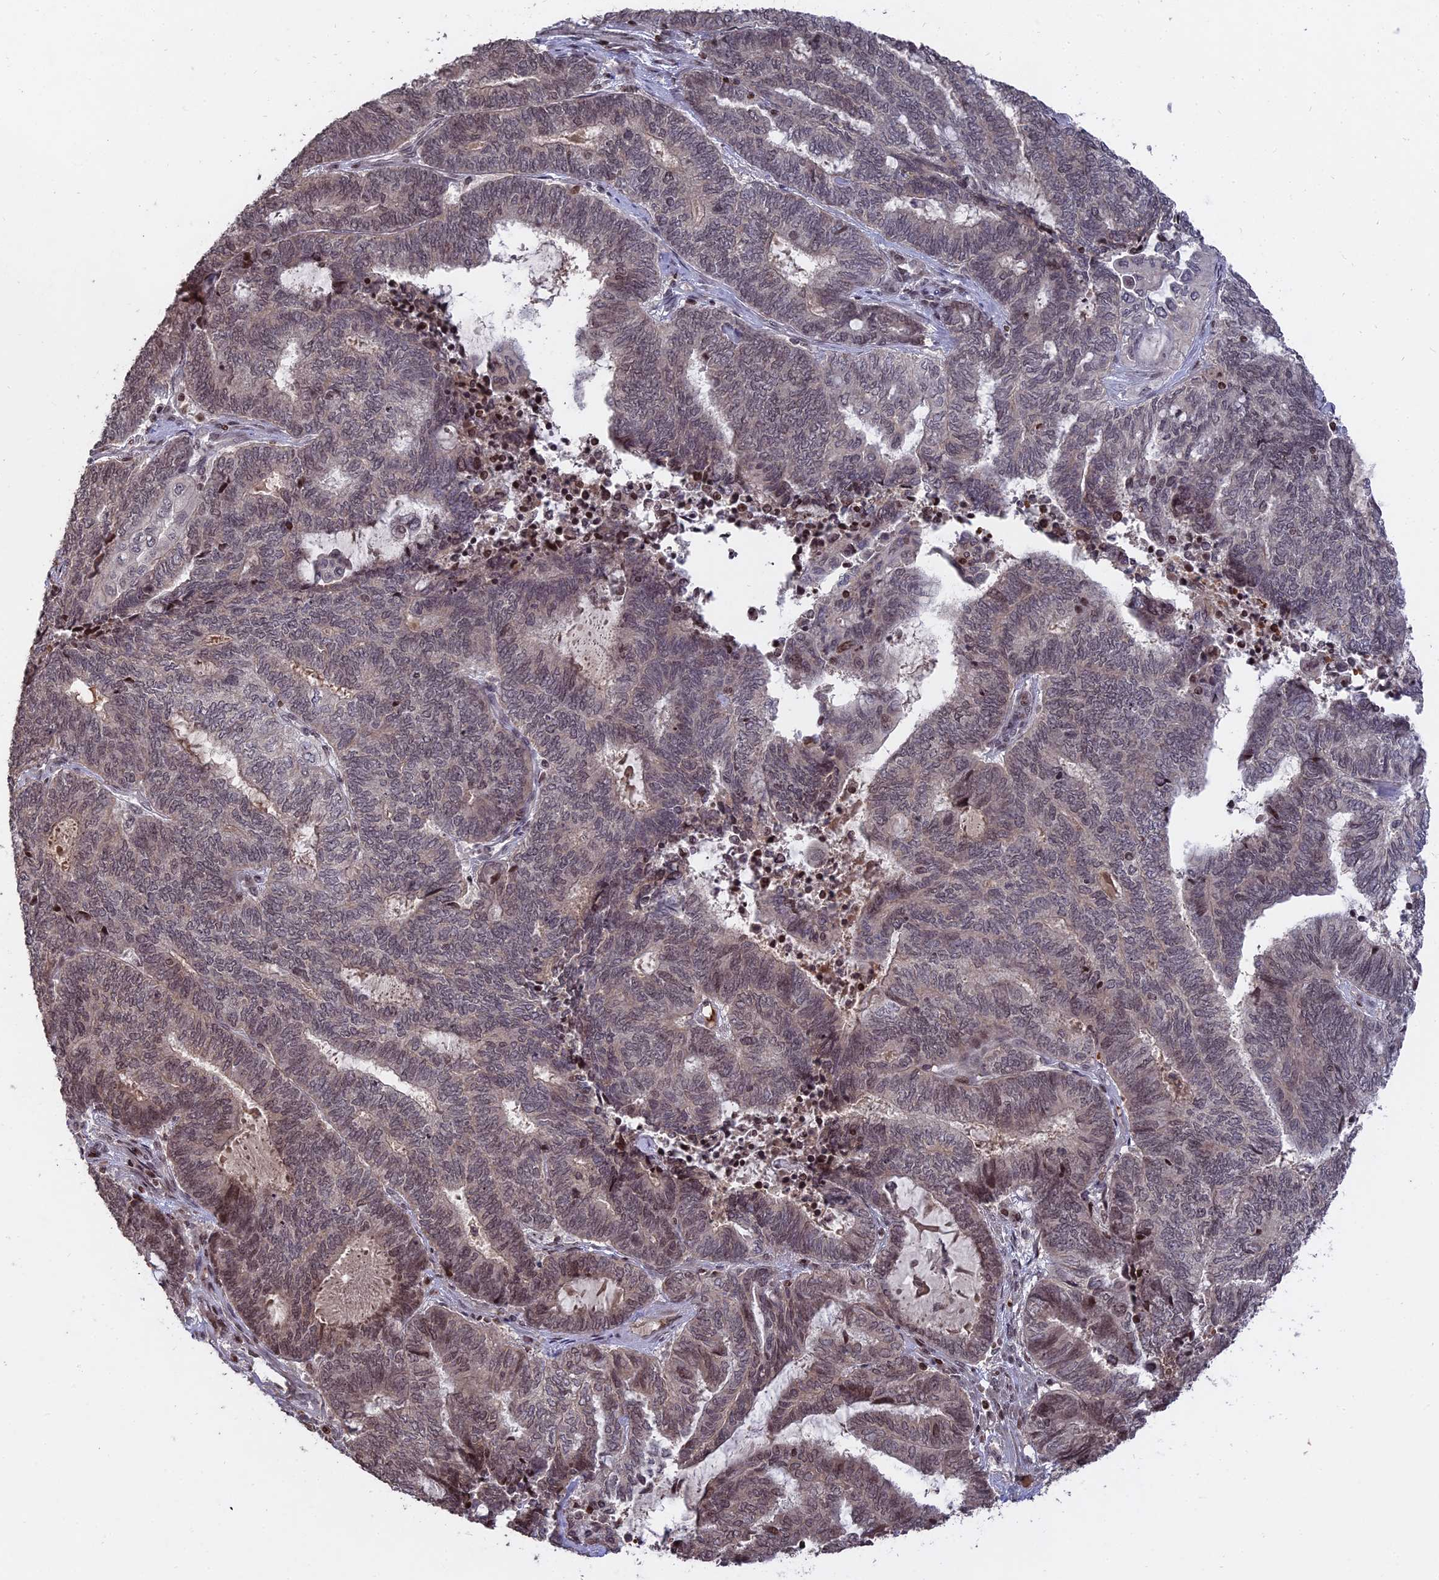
{"staining": {"intensity": "moderate", "quantity": "25%-75%", "location": "nuclear"}, "tissue": "endometrial cancer", "cell_type": "Tumor cells", "image_type": "cancer", "snomed": [{"axis": "morphology", "description": "Adenocarcinoma, NOS"}, {"axis": "topography", "description": "Uterus"}, {"axis": "topography", "description": "Endometrium"}], "caption": "Protein staining of endometrial cancer (adenocarcinoma) tissue exhibits moderate nuclear staining in approximately 25%-75% of tumor cells.", "gene": "NR1H3", "patient": {"sex": "female", "age": 70}}